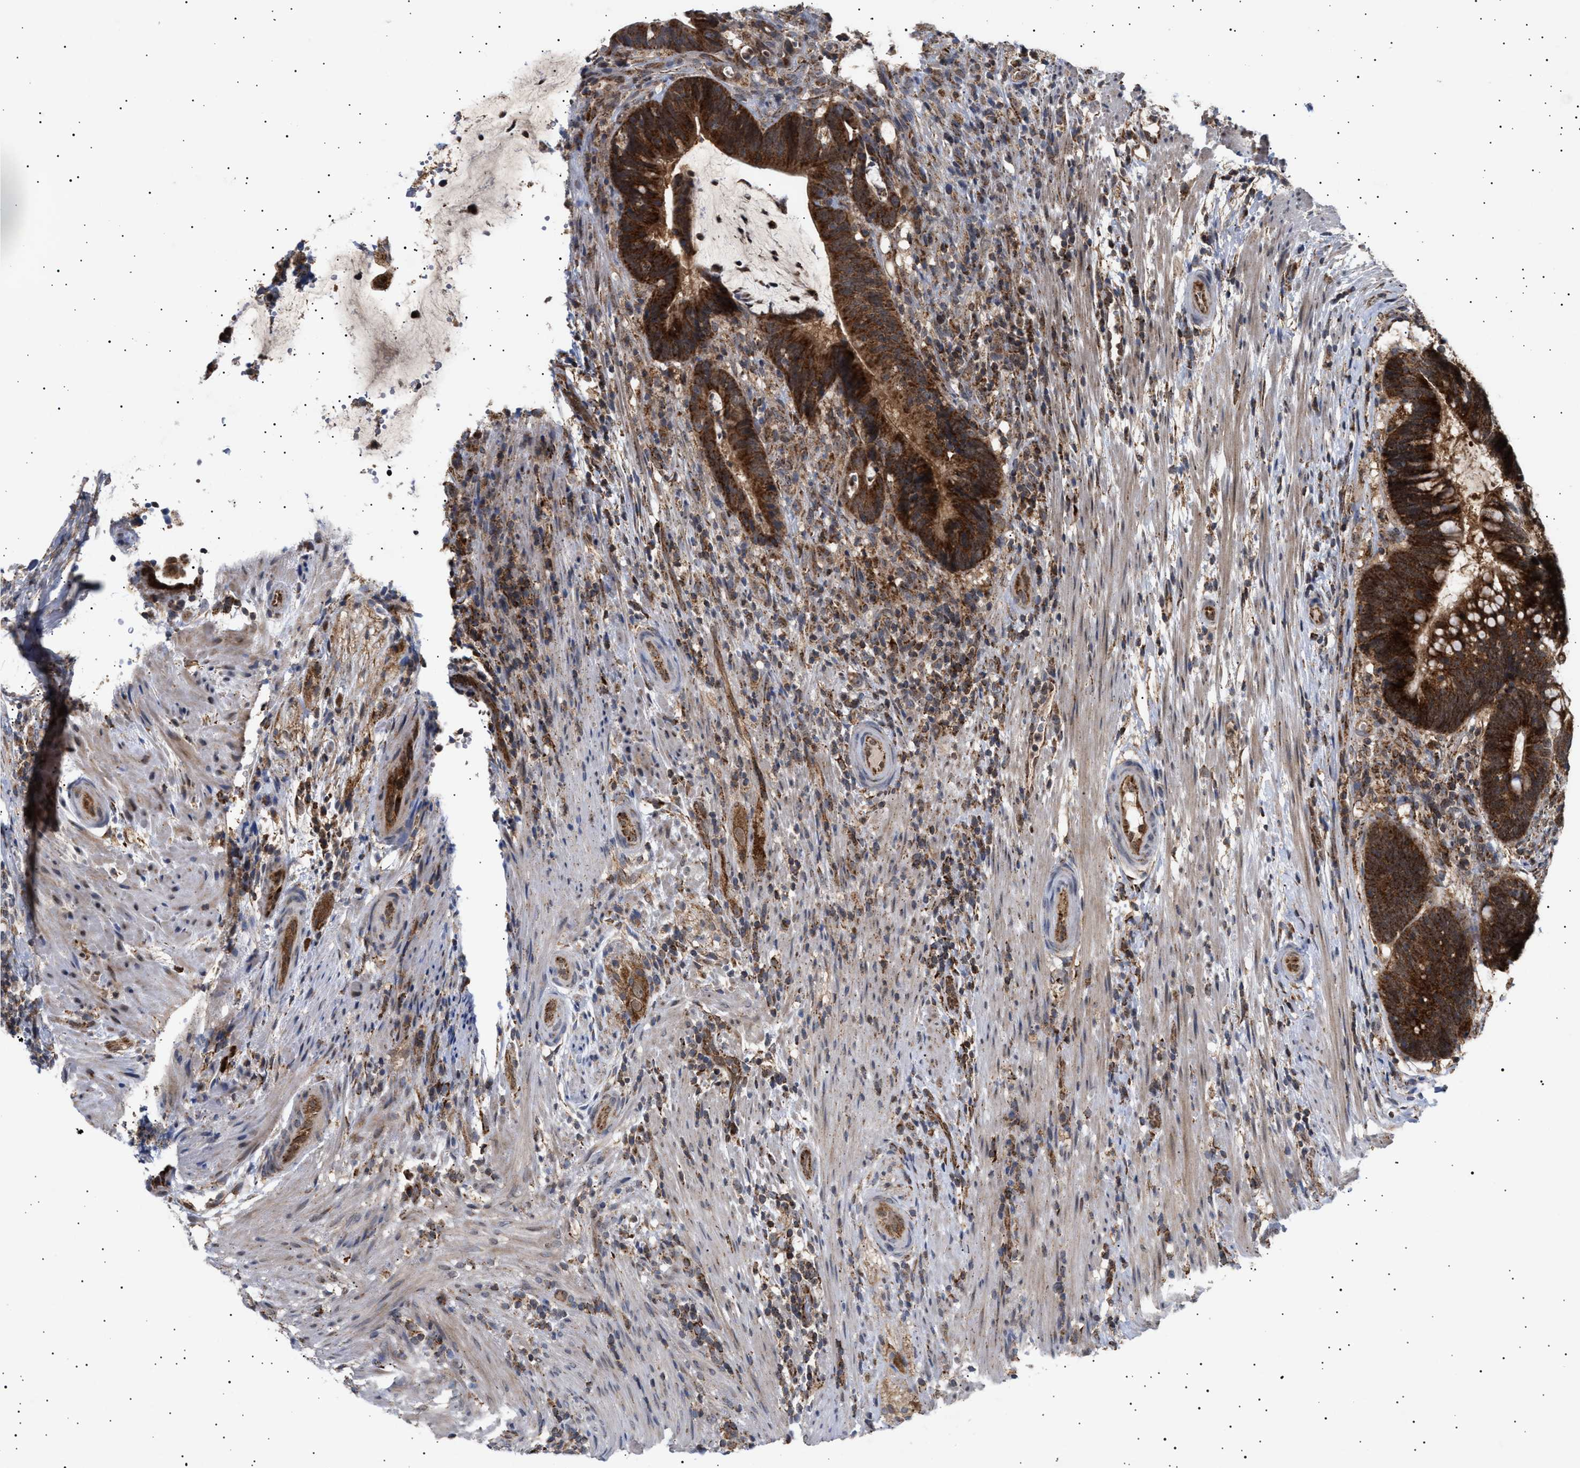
{"staining": {"intensity": "strong", "quantity": ">75%", "location": "cytoplasmic/membranous"}, "tissue": "colorectal cancer", "cell_type": "Tumor cells", "image_type": "cancer", "snomed": [{"axis": "morphology", "description": "Adenocarcinoma, NOS"}, {"axis": "topography", "description": "Colon"}], "caption": "IHC (DAB (3,3'-diaminobenzidine)) staining of adenocarcinoma (colorectal) exhibits strong cytoplasmic/membranous protein positivity in about >75% of tumor cells.", "gene": "SIRT5", "patient": {"sex": "female", "age": 66}}